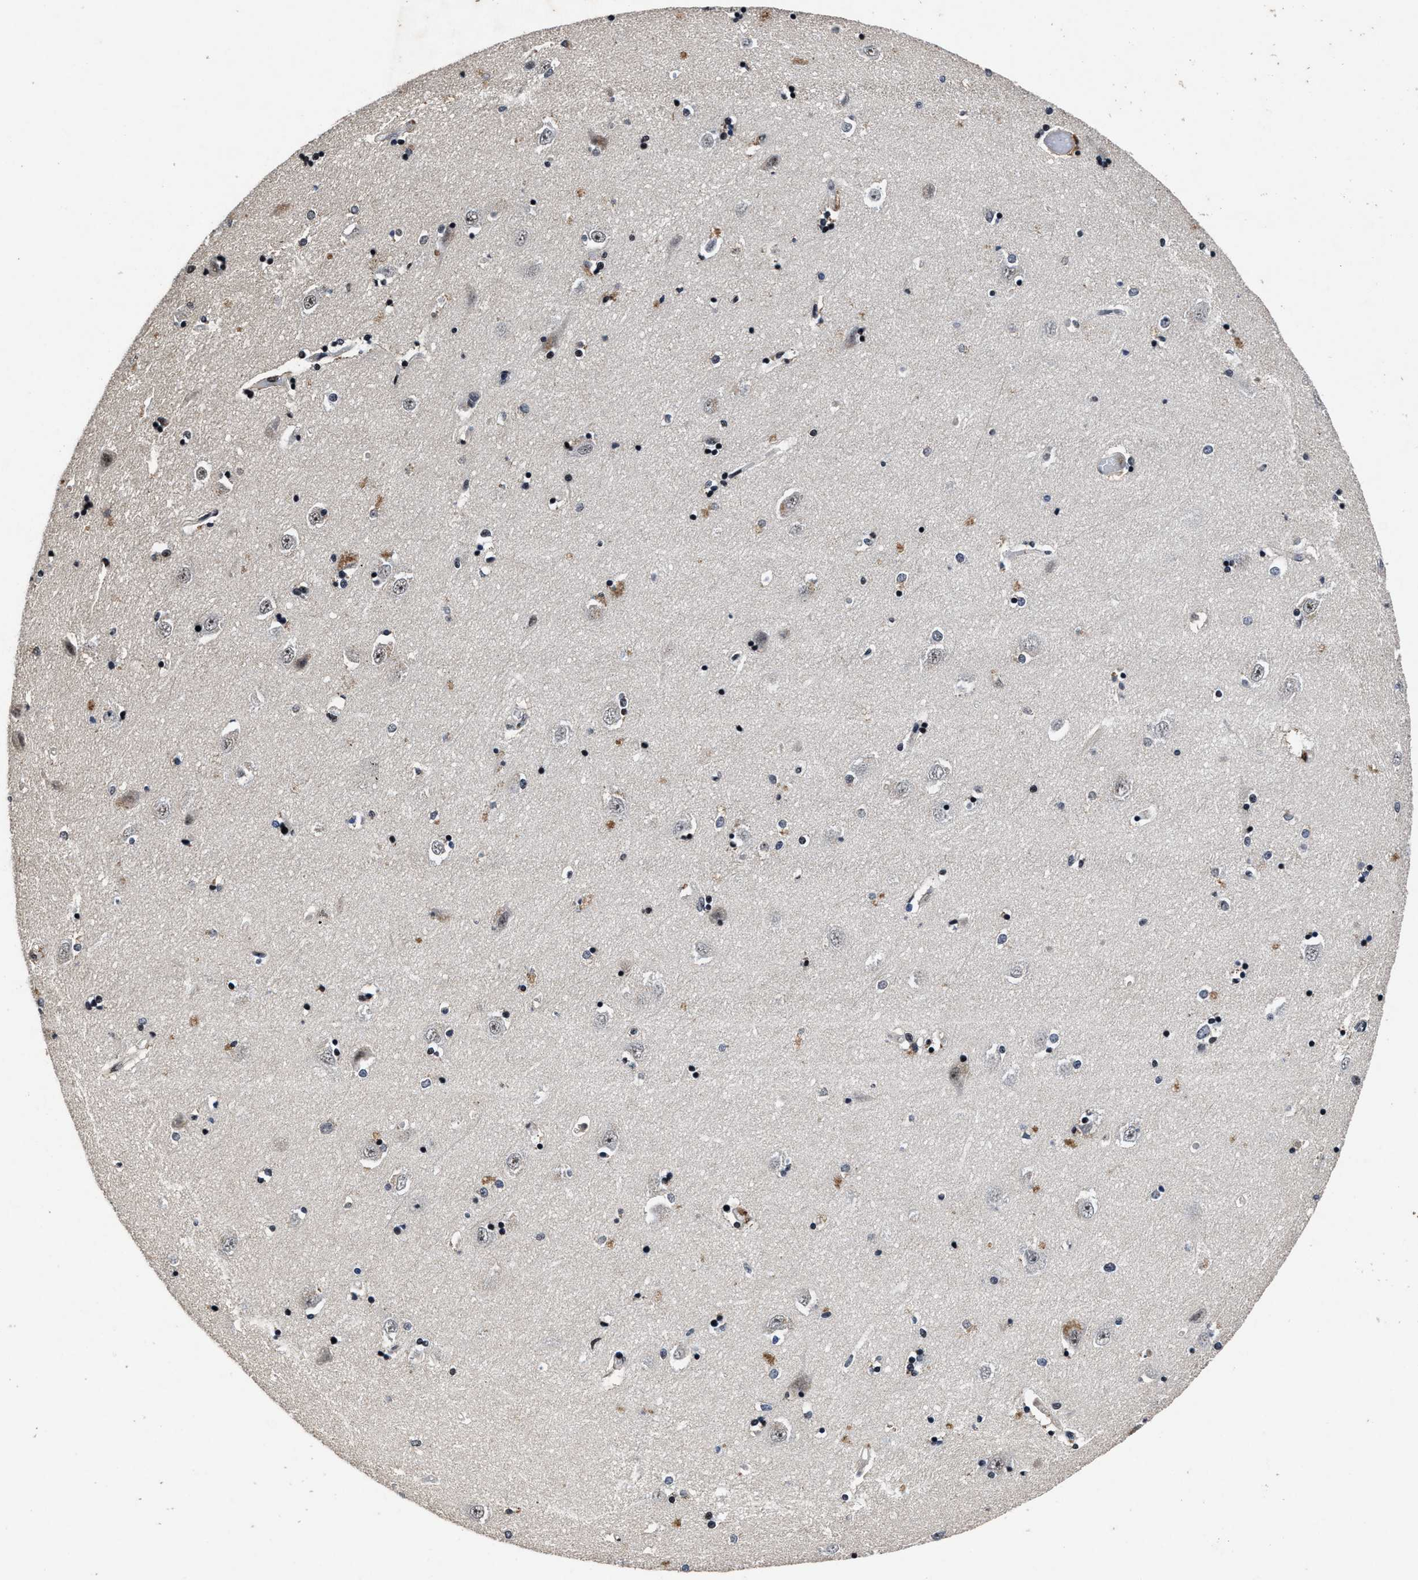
{"staining": {"intensity": "strong", "quantity": "25%-75%", "location": "nuclear"}, "tissue": "hippocampus", "cell_type": "Glial cells", "image_type": "normal", "snomed": [{"axis": "morphology", "description": "Normal tissue, NOS"}, {"axis": "topography", "description": "Hippocampus"}], "caption": "The photomicrograph displays staining of unremarkable hippocampus, revealing strong nuclear protein staining (brown color) within glial cells. The protein is shown in brown color, while the nuclei are stained blue.", "gene": "ZNF233", "patient": {"sex": "male", "age": 45}}